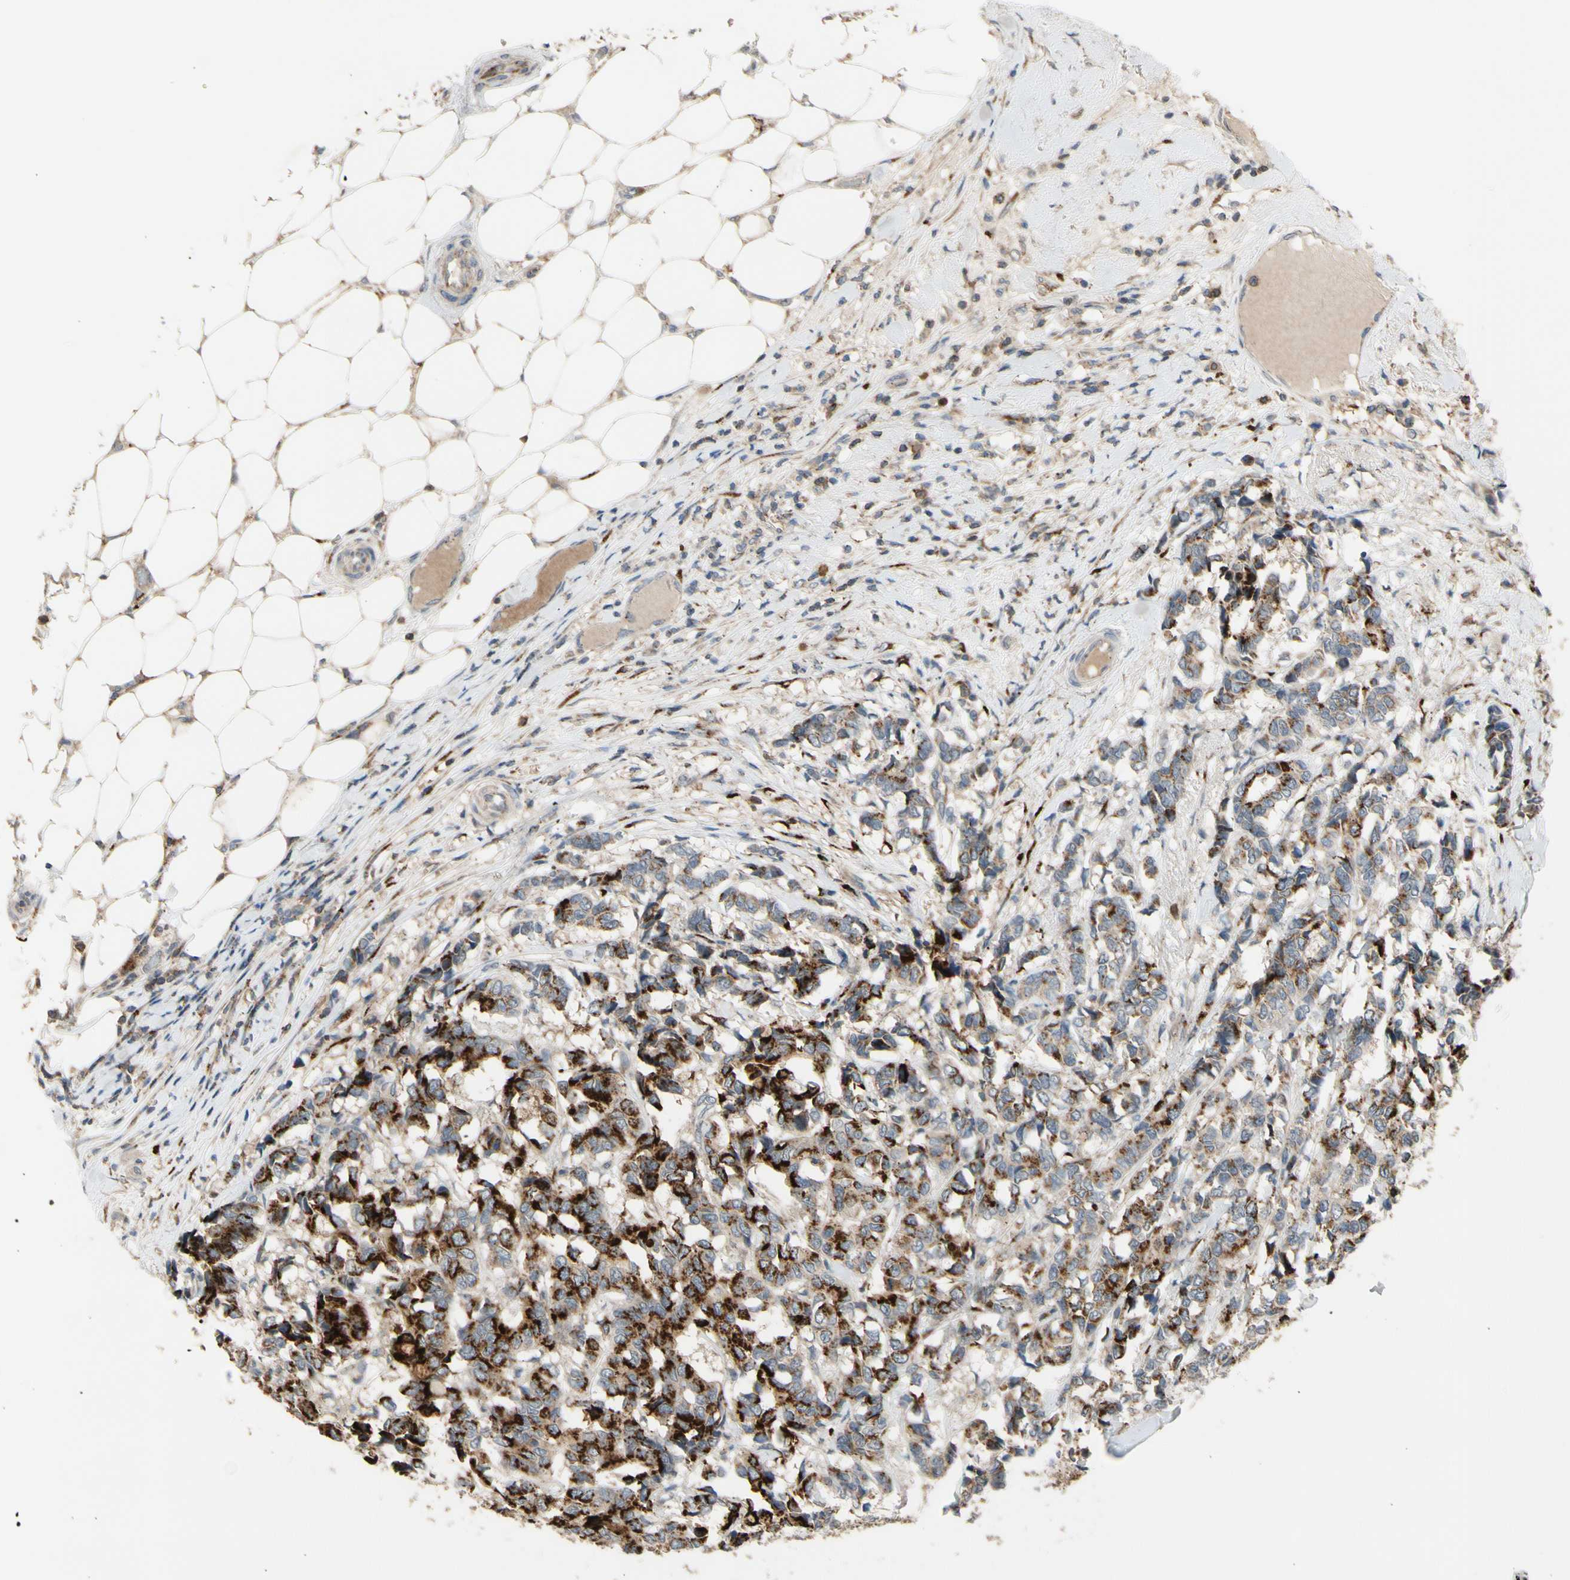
{"staining": {"intensity": "strong", "quantity": ">75%", "location": "cytoplasmic/membranous"}, "tissue": "breast cancer", "cell_type": "Tumor cells", "image_type": "cancer", "snomed": [{"axis": "morphology", "description": "Duct carcinoma"}, {"axis": "topography", "description": "Breast"}], "caption": "Protein expression analysis of human invasive ductal carcinoma (breast) reveals strong cytoplasmic/membranous expression in approximately >75% of tumor cells.", "gene": "GALNT5", "patient": {"sex": "female", "age": 87}}